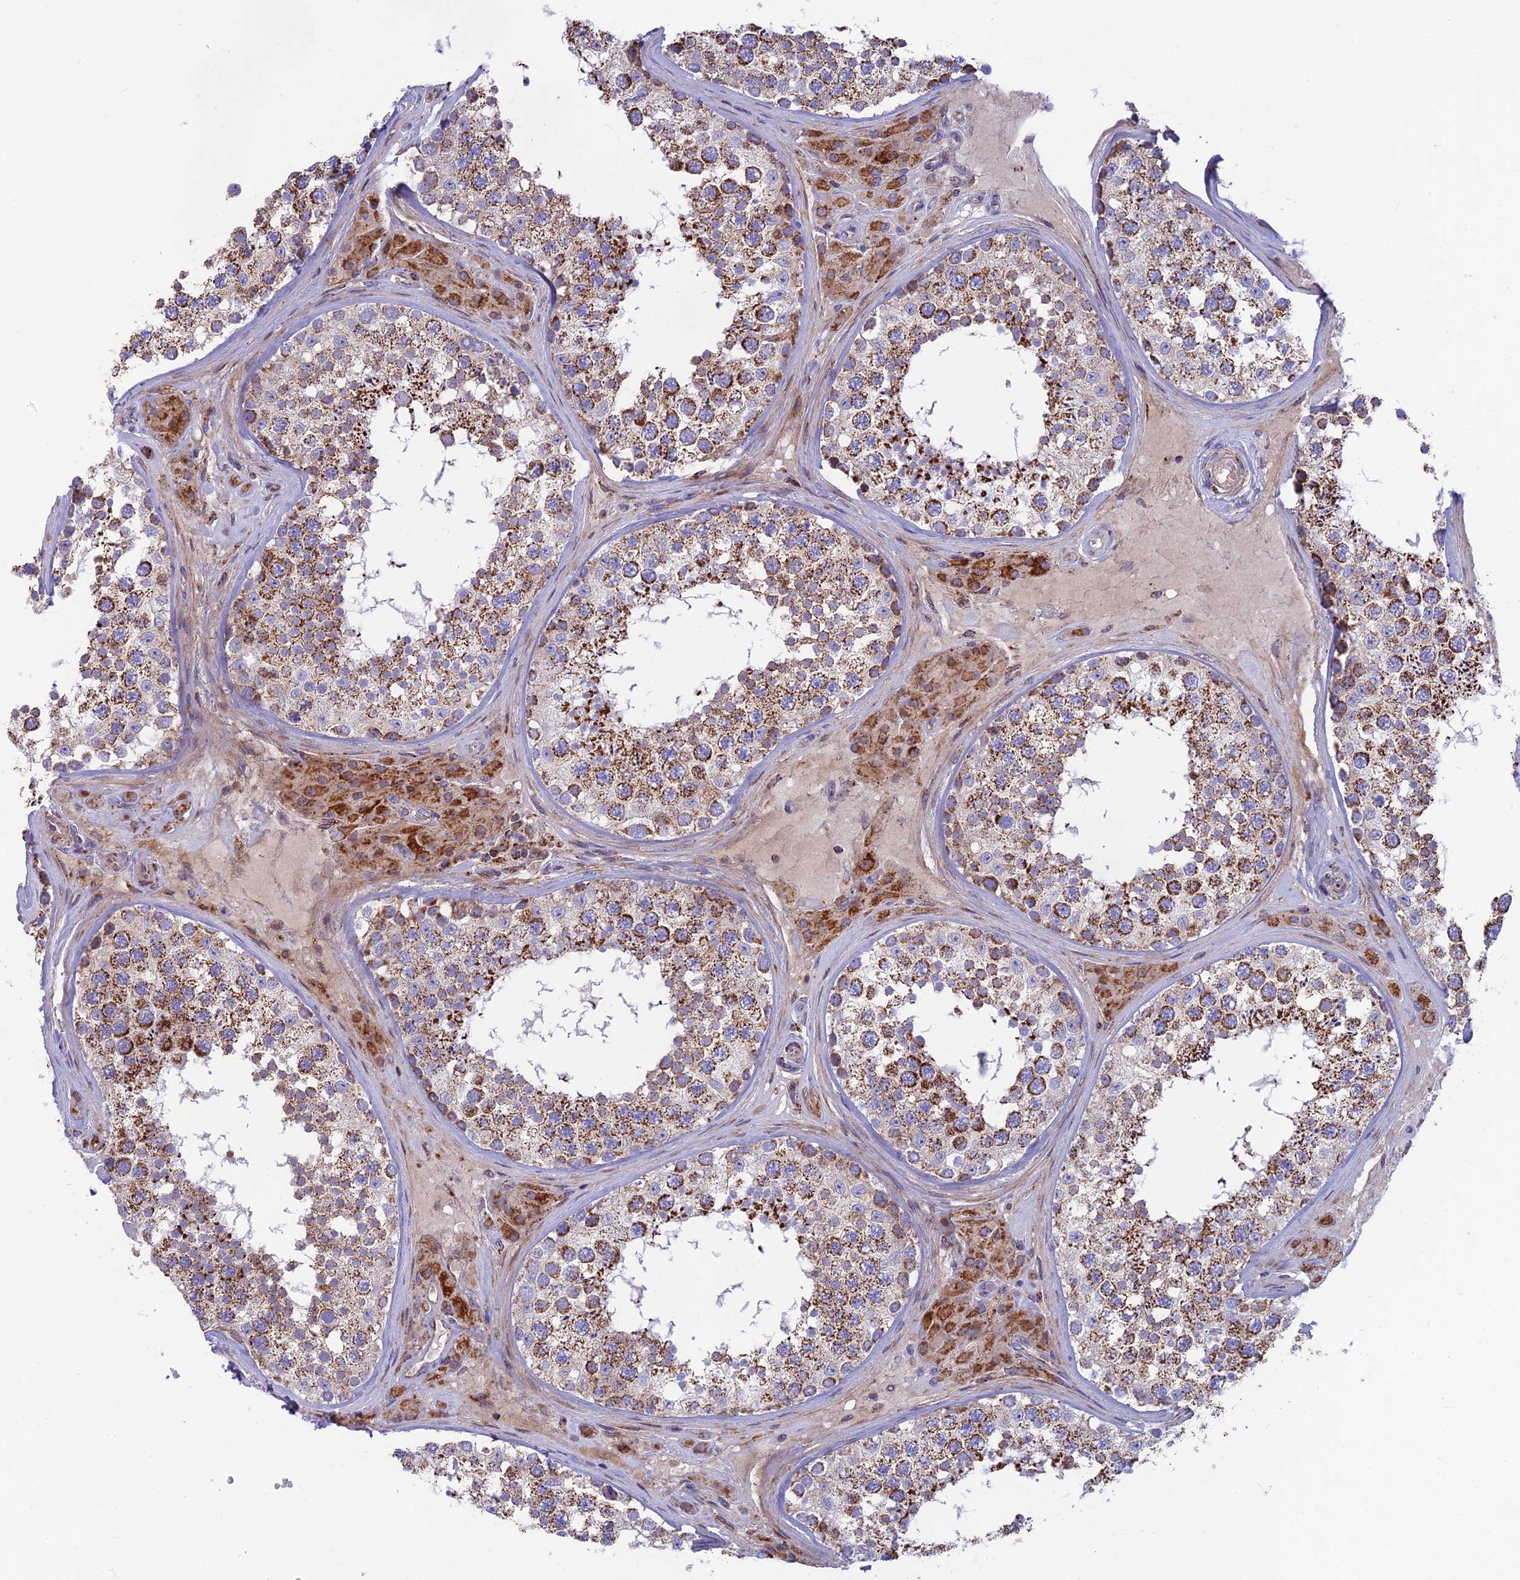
{"staining": {"intensity": "strong", "quantity": ">75%", "location": "cytoplasmic/membranous"}, "tissue": "testis", "cell_type": "Cells in seminiferous ducts", "image_type": "normal", "snomed": [{"axis": "morphology", "description": "Normal tissue, NOS"}, {"axis": "topography", "description": "Testis"}], "caption": "Strong cytoplasmic/membranous expression is present in approximately >75% of cells in seminiferous ducts in normal testis.", "gene": "CS", "patient": {"sex": "male", "age": 46}}